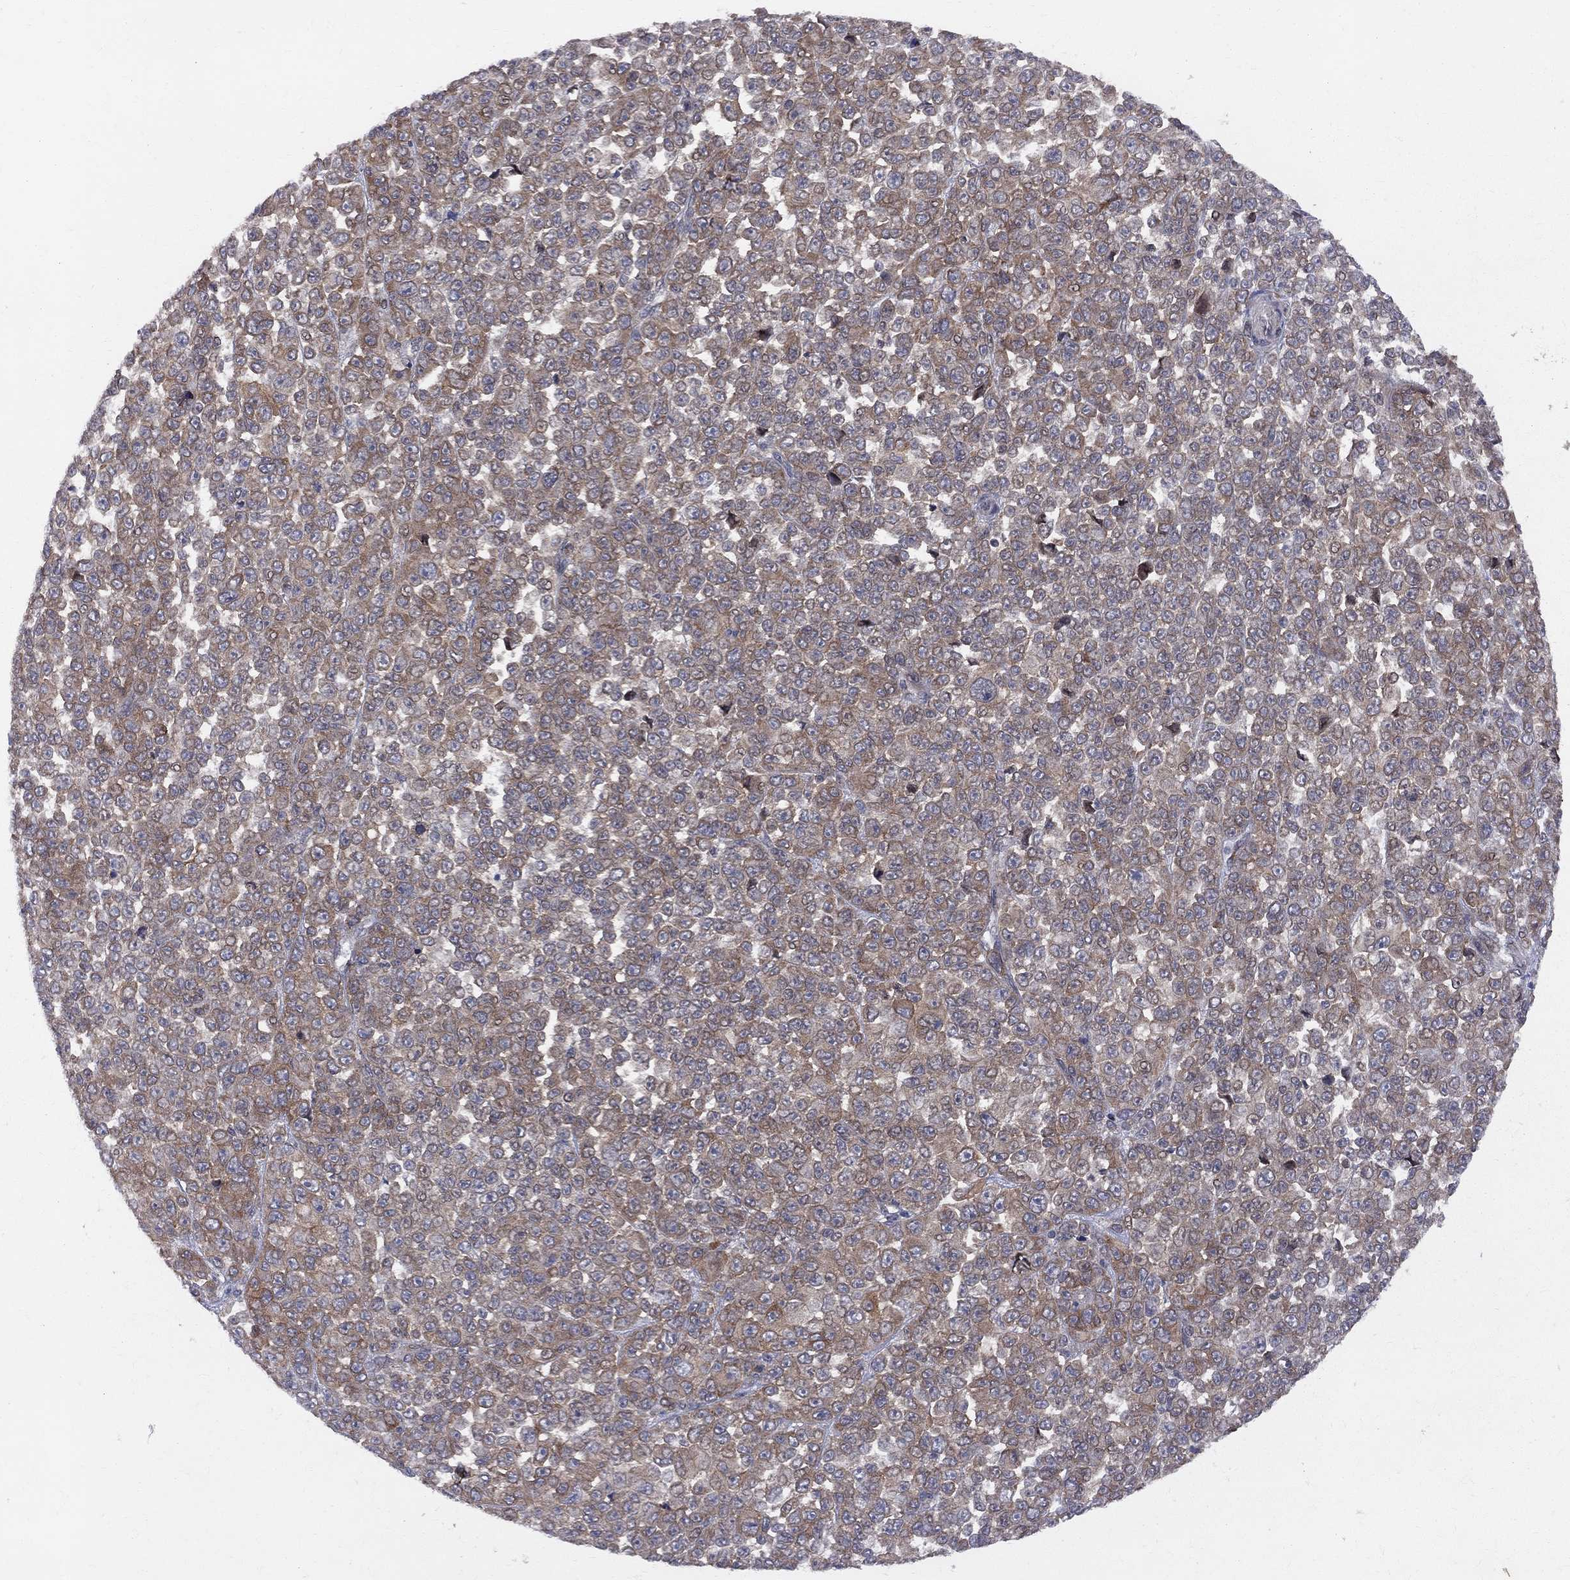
{"staining": {"intensity": "moderate", "quantity": ">75%", "location": "cytoplasmic/membranous"}, "tissue": "melanoma", "cell_type": "Tumor cells", "image_type": "cancer", "snomed": [{"axis": "morphology", "description": "Malignant melanoma, NOS"}, {"axis": "topography", "description": "Skin"}], "caption": "Protein analysis of melanoma tissue shows moderate cytoplasmic/membranous staining in about >75% of tumor cells.", "gene": "CNOT11", "patient": {"sex": "female", "age": 95}}